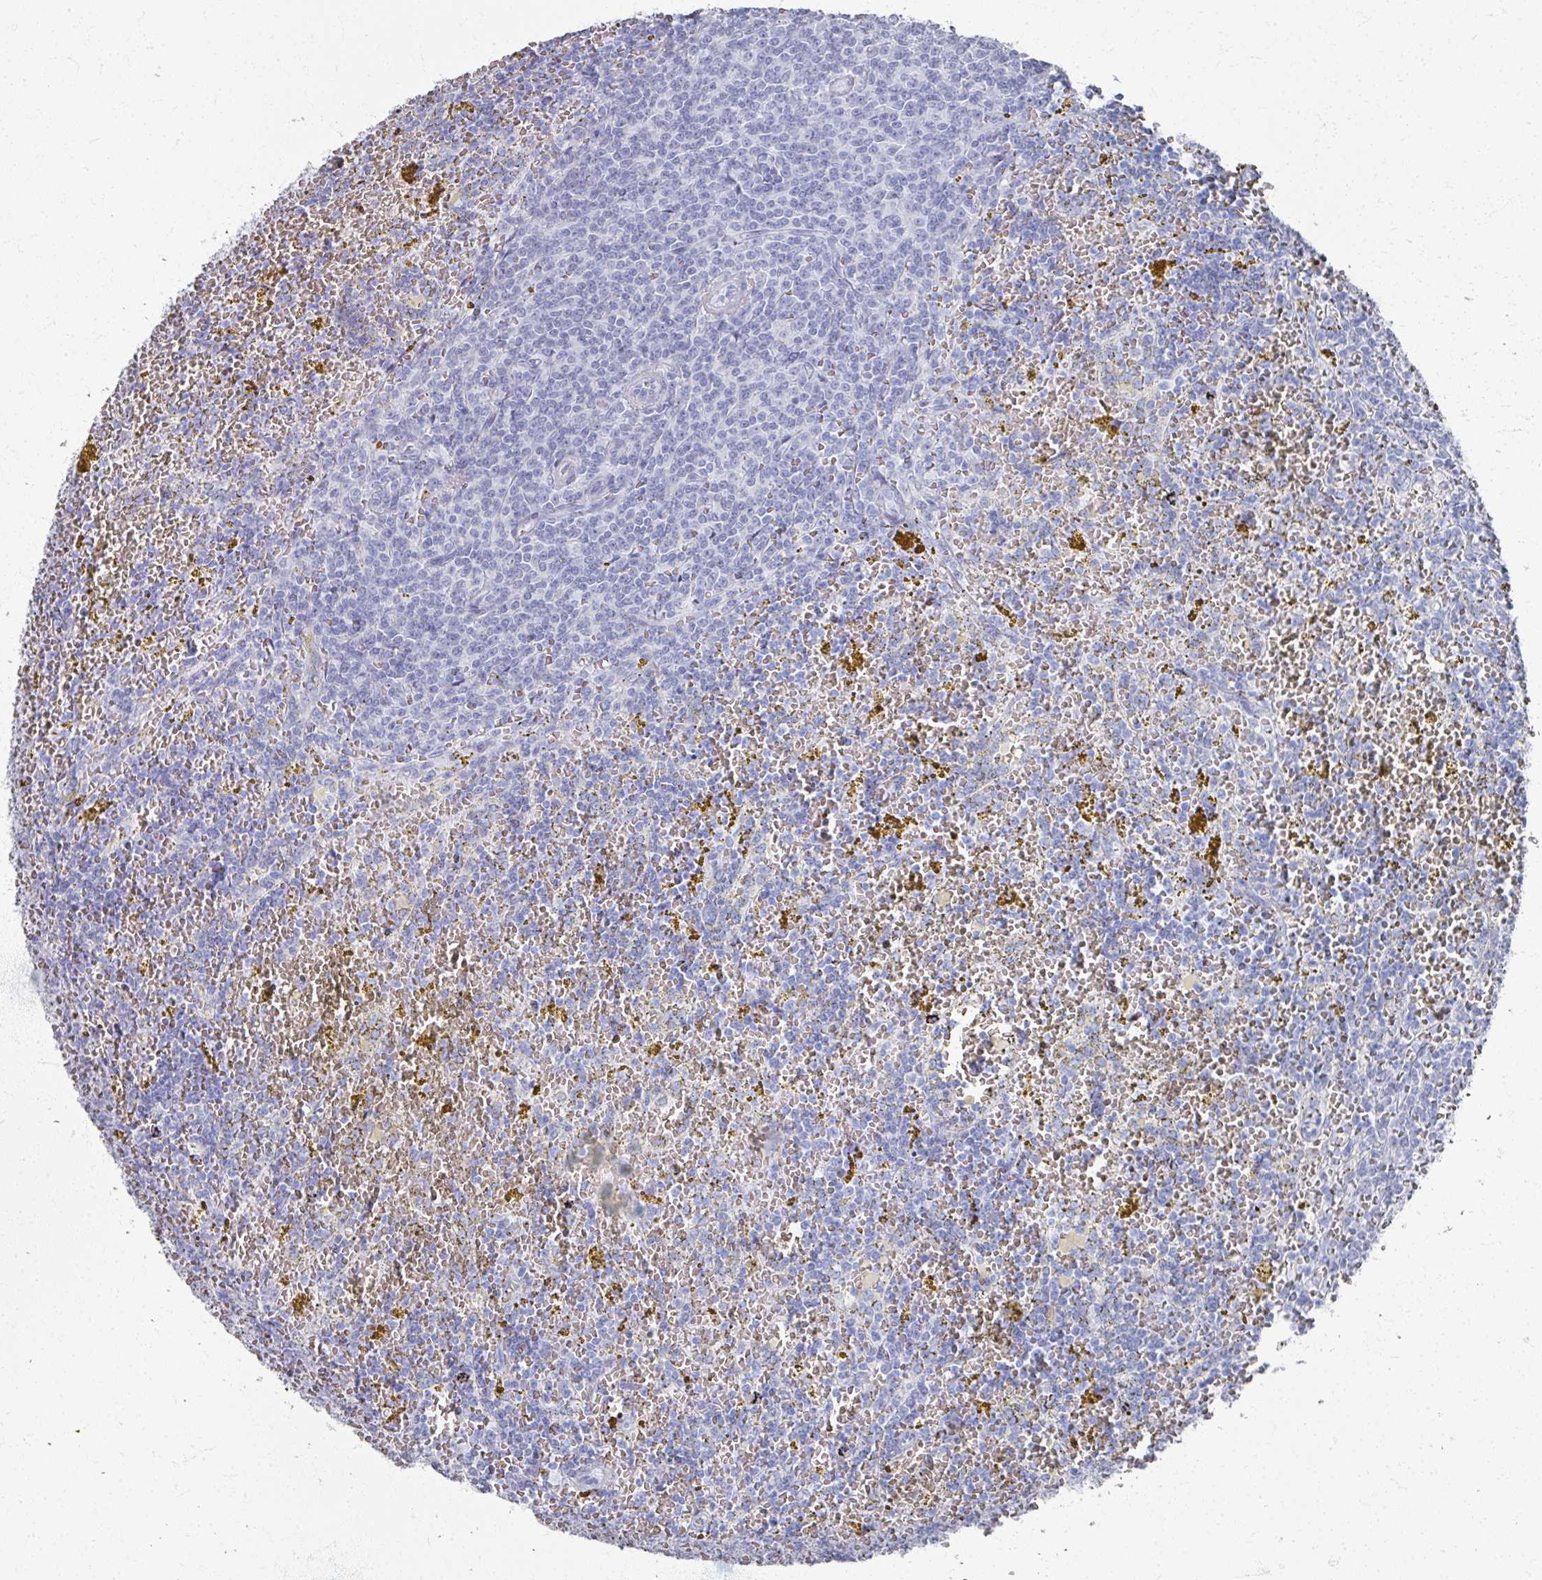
{"staining": {"intensity": "negative", "quantity": "none", "location": "none"}, "tissue": "lymphoma", "cell_type": "Tumor cells", "image_type": "cancer", "snomed": [{"axis": "morphology", "description": "Malignant lymphoma, non-Hodgkin's type, Low grade"}, {"axis": "topography", "description": "Spleen"}, {"axis": "topography", "description": "Lymph node"}], "caption": "Immunohistochemical staining of malignant lymphoma, non-Hodgkin's type (low-grade) reveals no significant expression in tumor cells.", "gene": "PSKH1", "patient": {"sex": "female", "age": 66}}